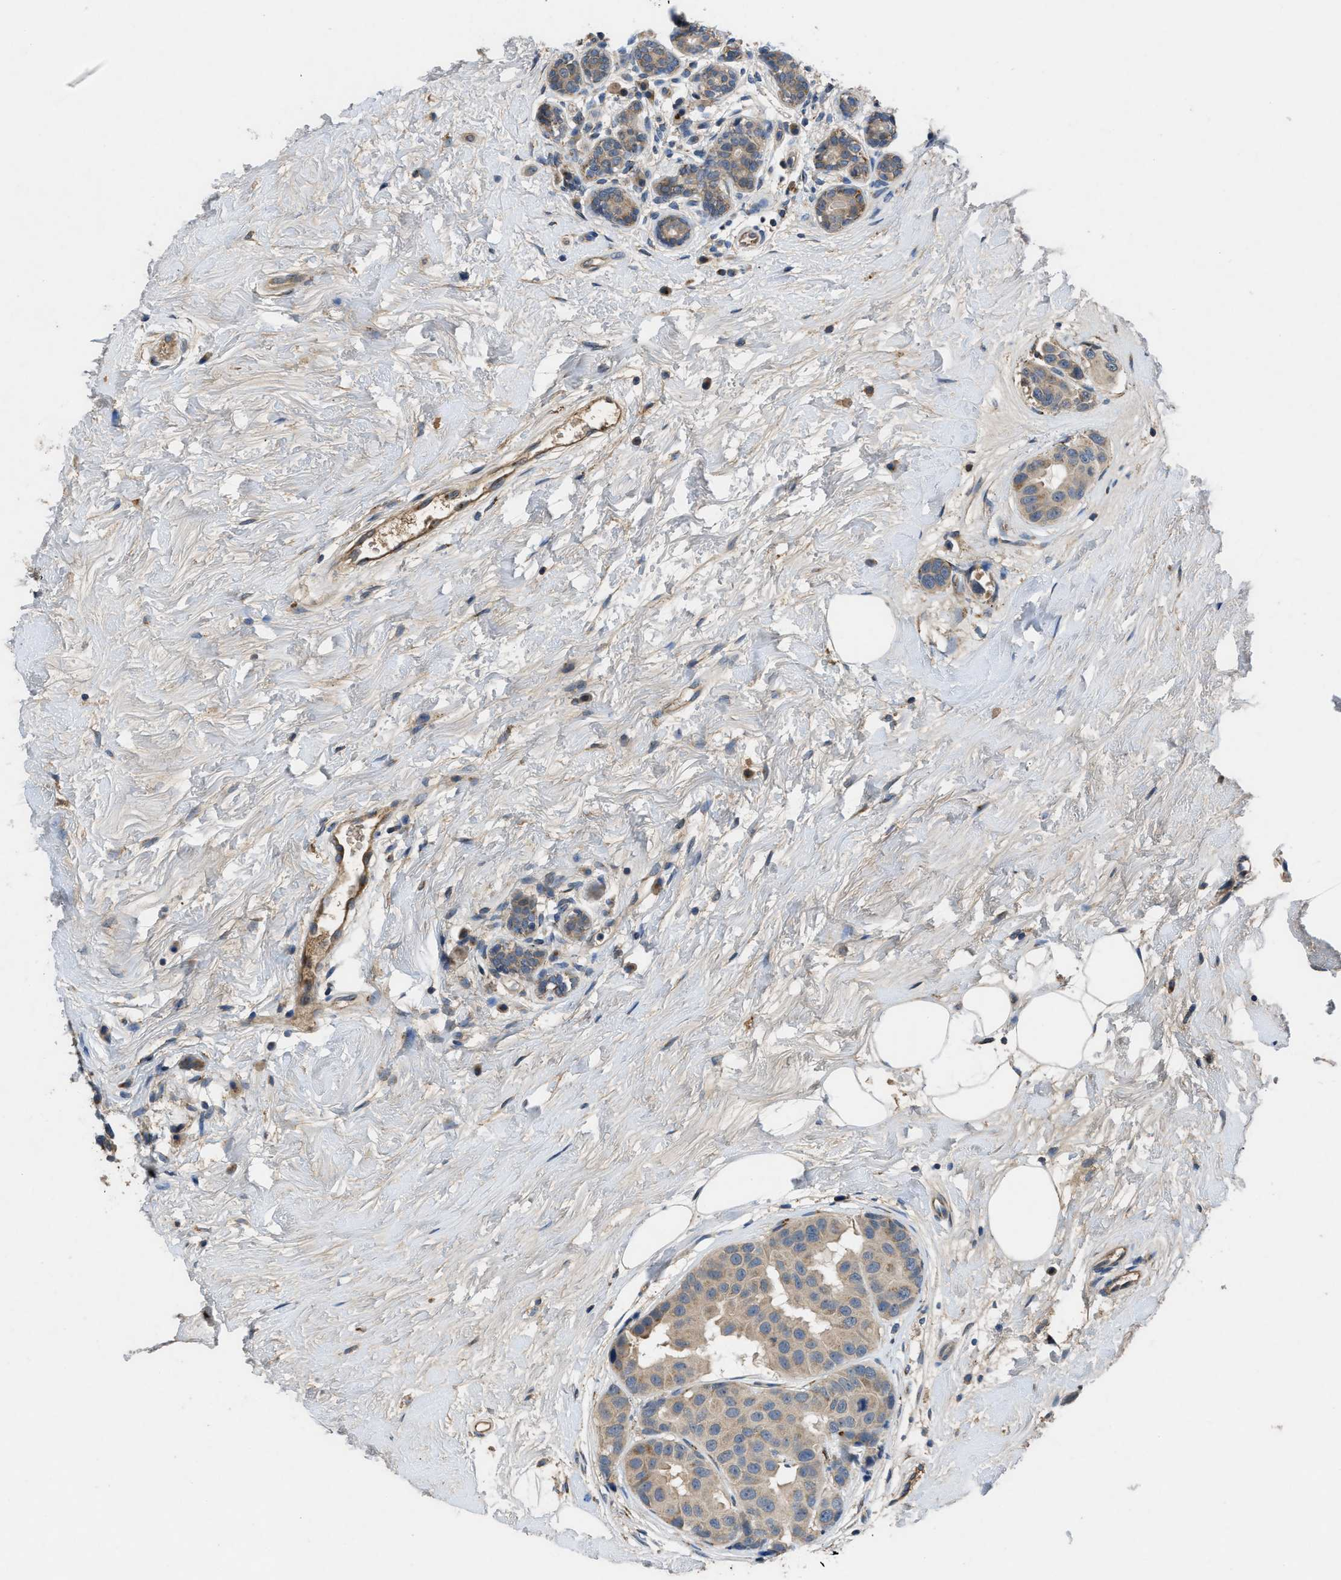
{"staining": {"intensity": "weak", "quantity": ">75%", "location": "cytoplasmic/membranous"}, "tissue": "breast cancer", "cell_type": "Tumor cells", "image_type": "cancer", "snomed": [{"axis": "morphology", "description": "Normal tissue, NOS"}, {"axis": "morphology", "description": "Duct carcinoma"}, {"axis": "topography", "description": "Breast"}], "caption": "Invasive ductal carcinoma (breast) stained with DAB IHC demonstrates low levels of weak cytoplasmic/membranous expression in approximately >75% of tumor cells.", "gene": "SIK2", "patient": {"sex": "female", "age": 39}}